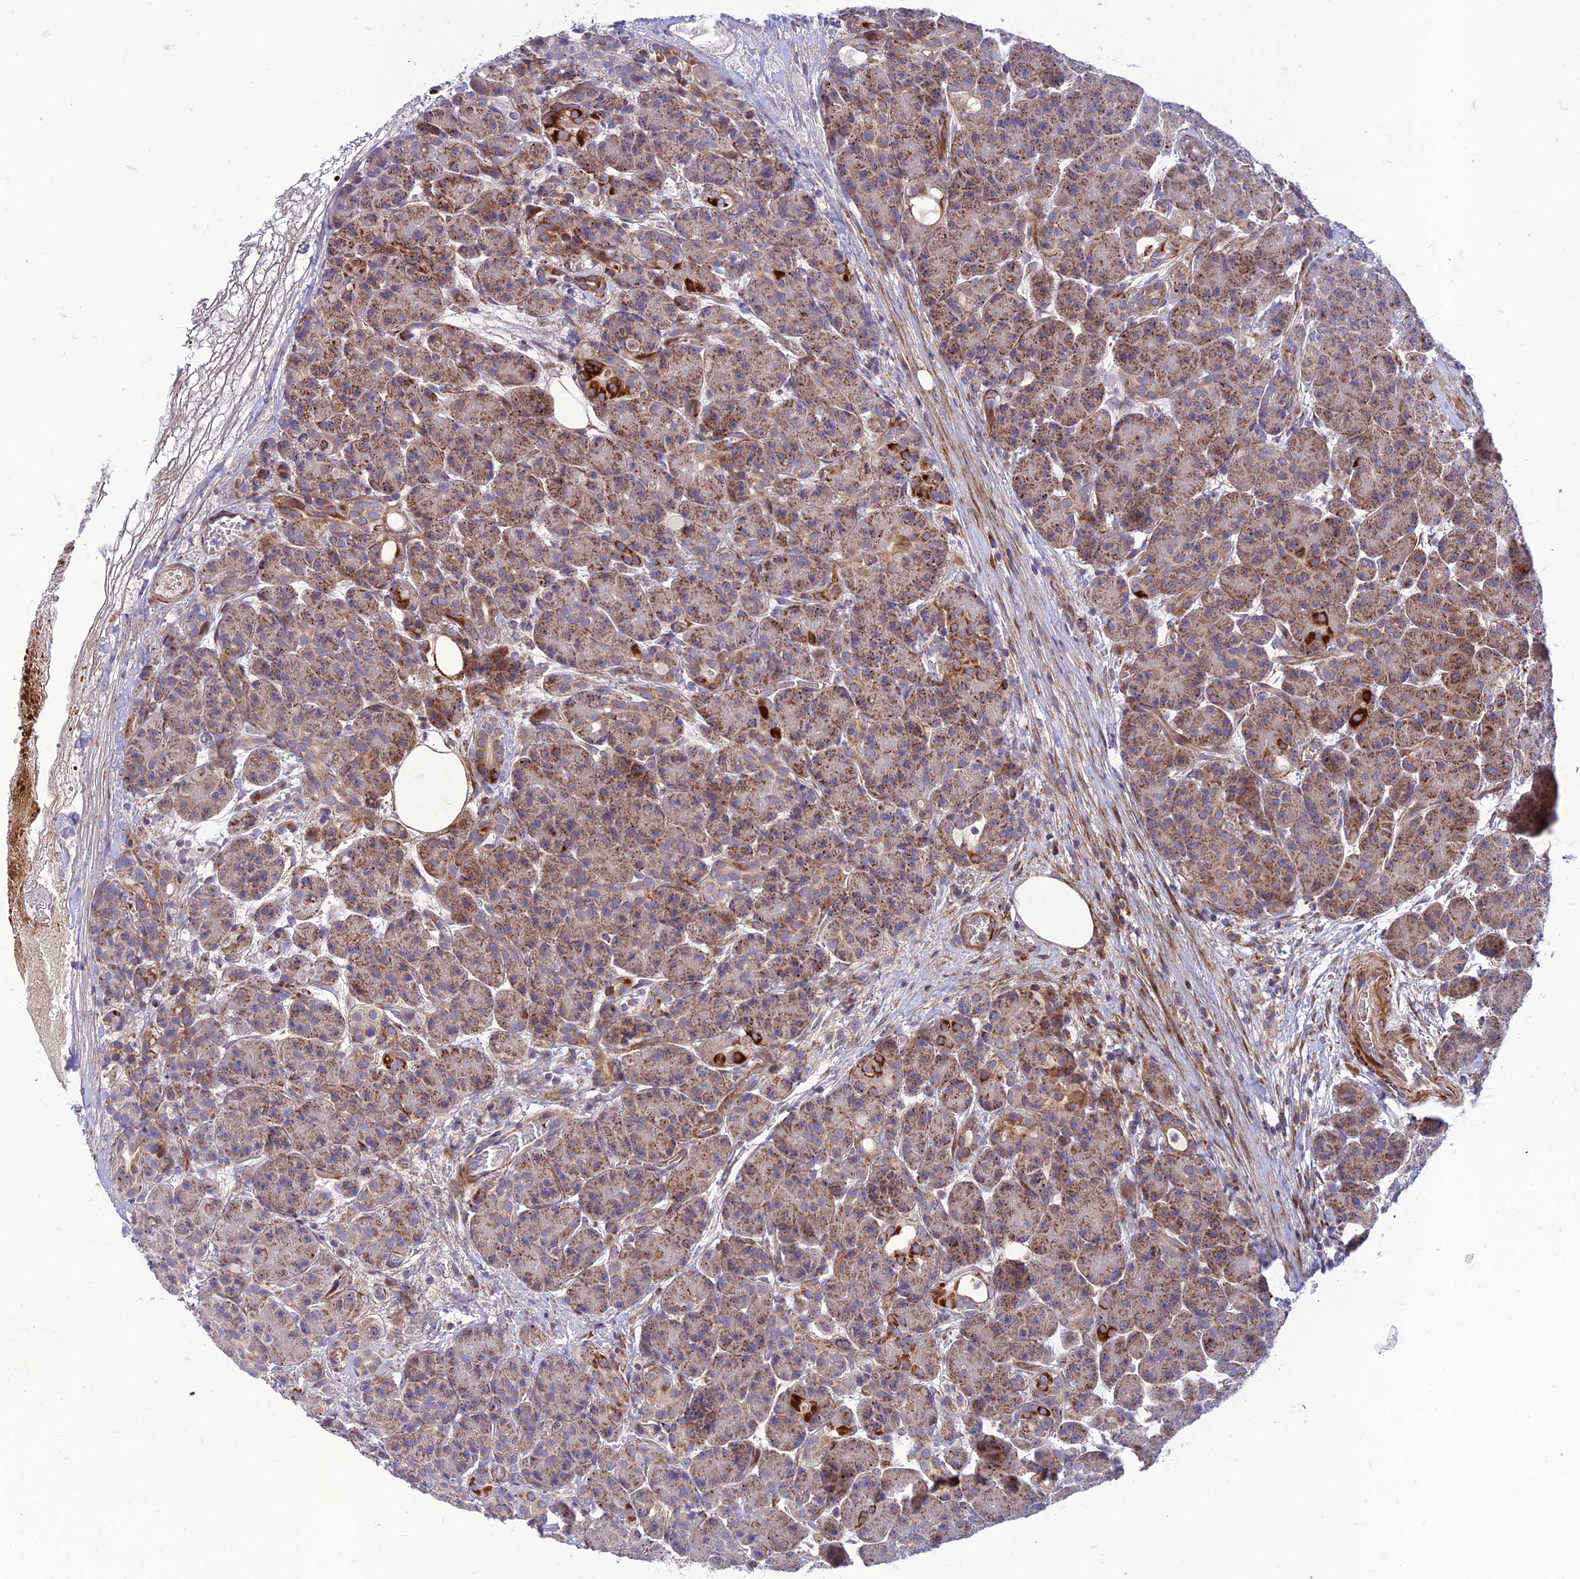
{"staining": {"intensity": "moderate", "quantity": "25%-75%", "location": "cytoplasmic/membranous"}, "tissue": "pancreas", "cell_type": "Exocrine glandular cells", "image_type": "normal", "snomed": [{"axis": "morphology", "description": "Normal tissue, NOS"}, {"axis": "topography", "description": "Pancreas"}], "caption": "Protein staining reveals moderate cytoplasmic/membranous staining in approximately 25%-75% of exocrine glandular cells in unremarkable pancreas. (Brightfield microscopy of DAB IHC at high magnification).", "gene": "SEL1L3", "patient": {"sex": "male", "age": 63}}